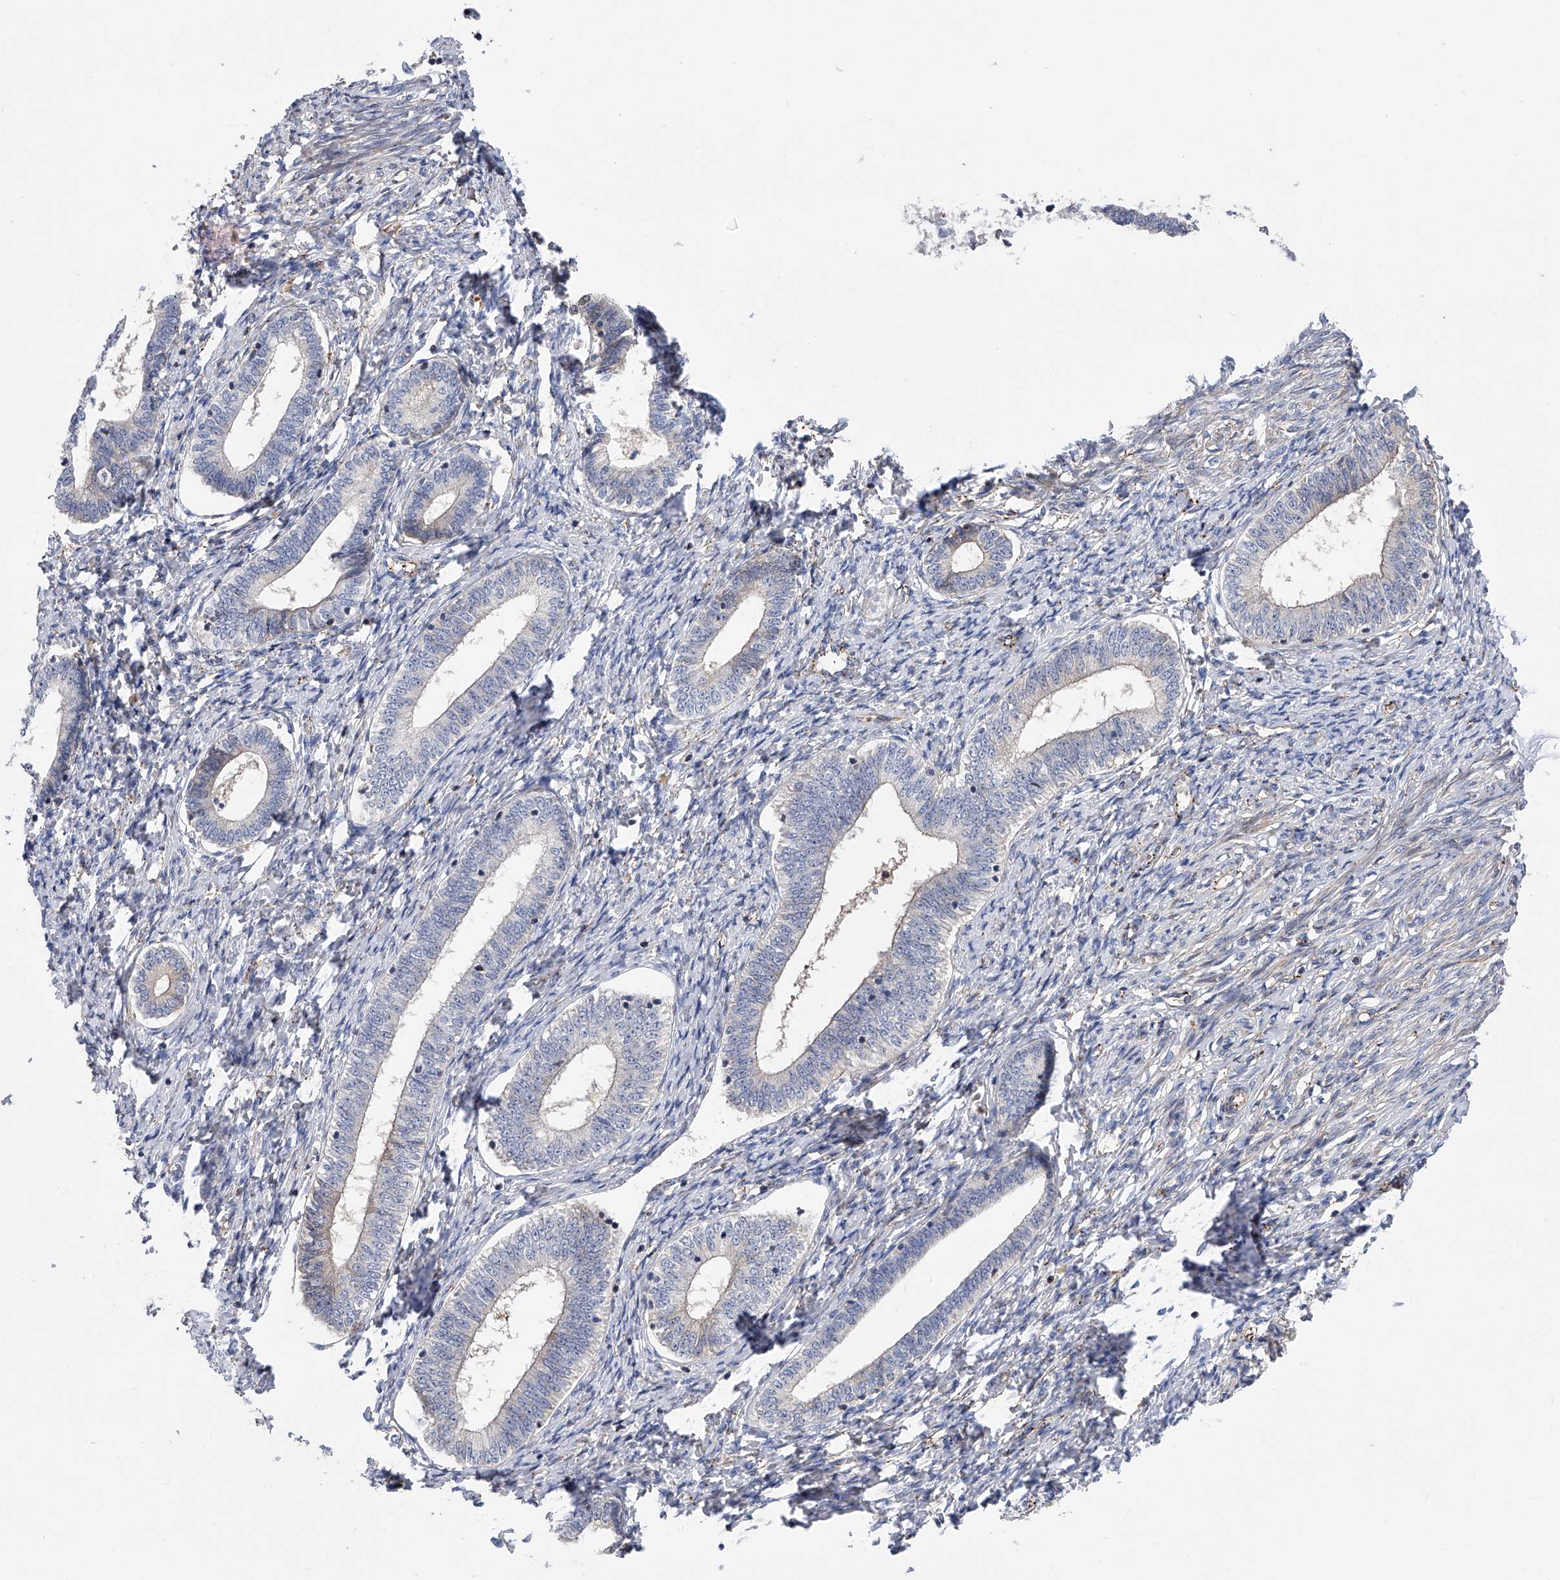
{"staining": {"intensity": "negative", "quantity": "none", "location": "none"}, "tissue": "endometrium", "cell_type": "Cells in endometrial stroma", "image_type": "normal", "snomed": [{"axis": "morphology", "description": "Normal tissue, NOS"}, {"axis": "topography", "description": "Endometrium"}], "caption": "Micrograph shows no significant protein positivity in cells in endometrial stroma of benign endometrium.", "gene": "PDSS2", "patient": {"sex": "female", "age": 72}}